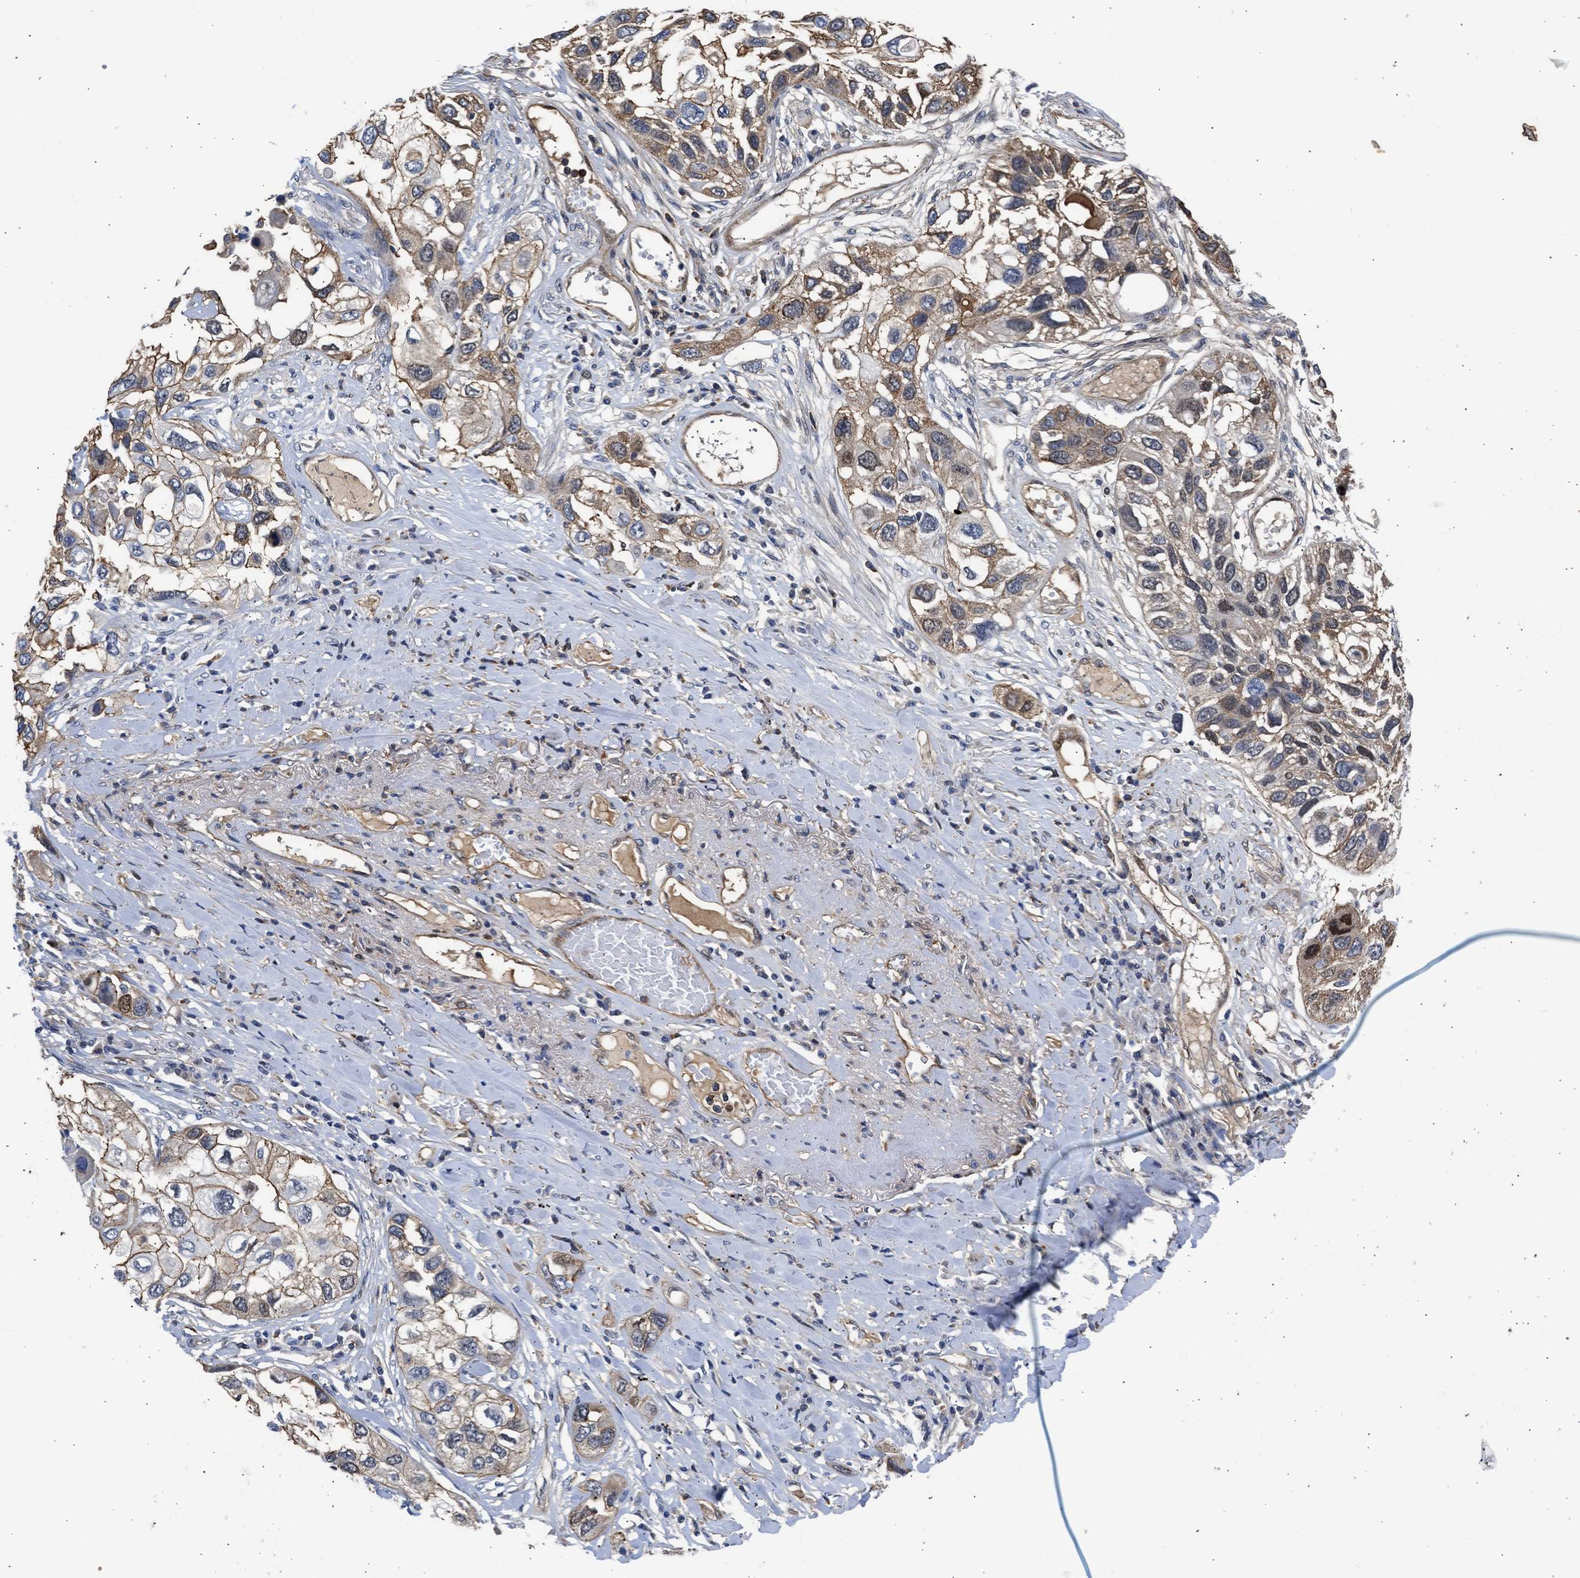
{"staining": {"intensity": "moderate", "quantity": "25%-75%", "location": "cytoplasmic/membranous"}, "tissue": "lung cancer", "cell_type": "Tumor cells", "image_type": "cancer", "snomed": [{"axis": "morphology", "description": "Squamous cell carcinoma, NOS"}, {"axis": "topography", "description": "Lung"}], "caption": "An image of human lung cancer (squamous cell carcinoma) stained for a protein shows moderate cytoplasmic/membranous brown staining in tumor cells.", "gene": "MAS1L", "patient": {"sex": "male", "age": 71}}